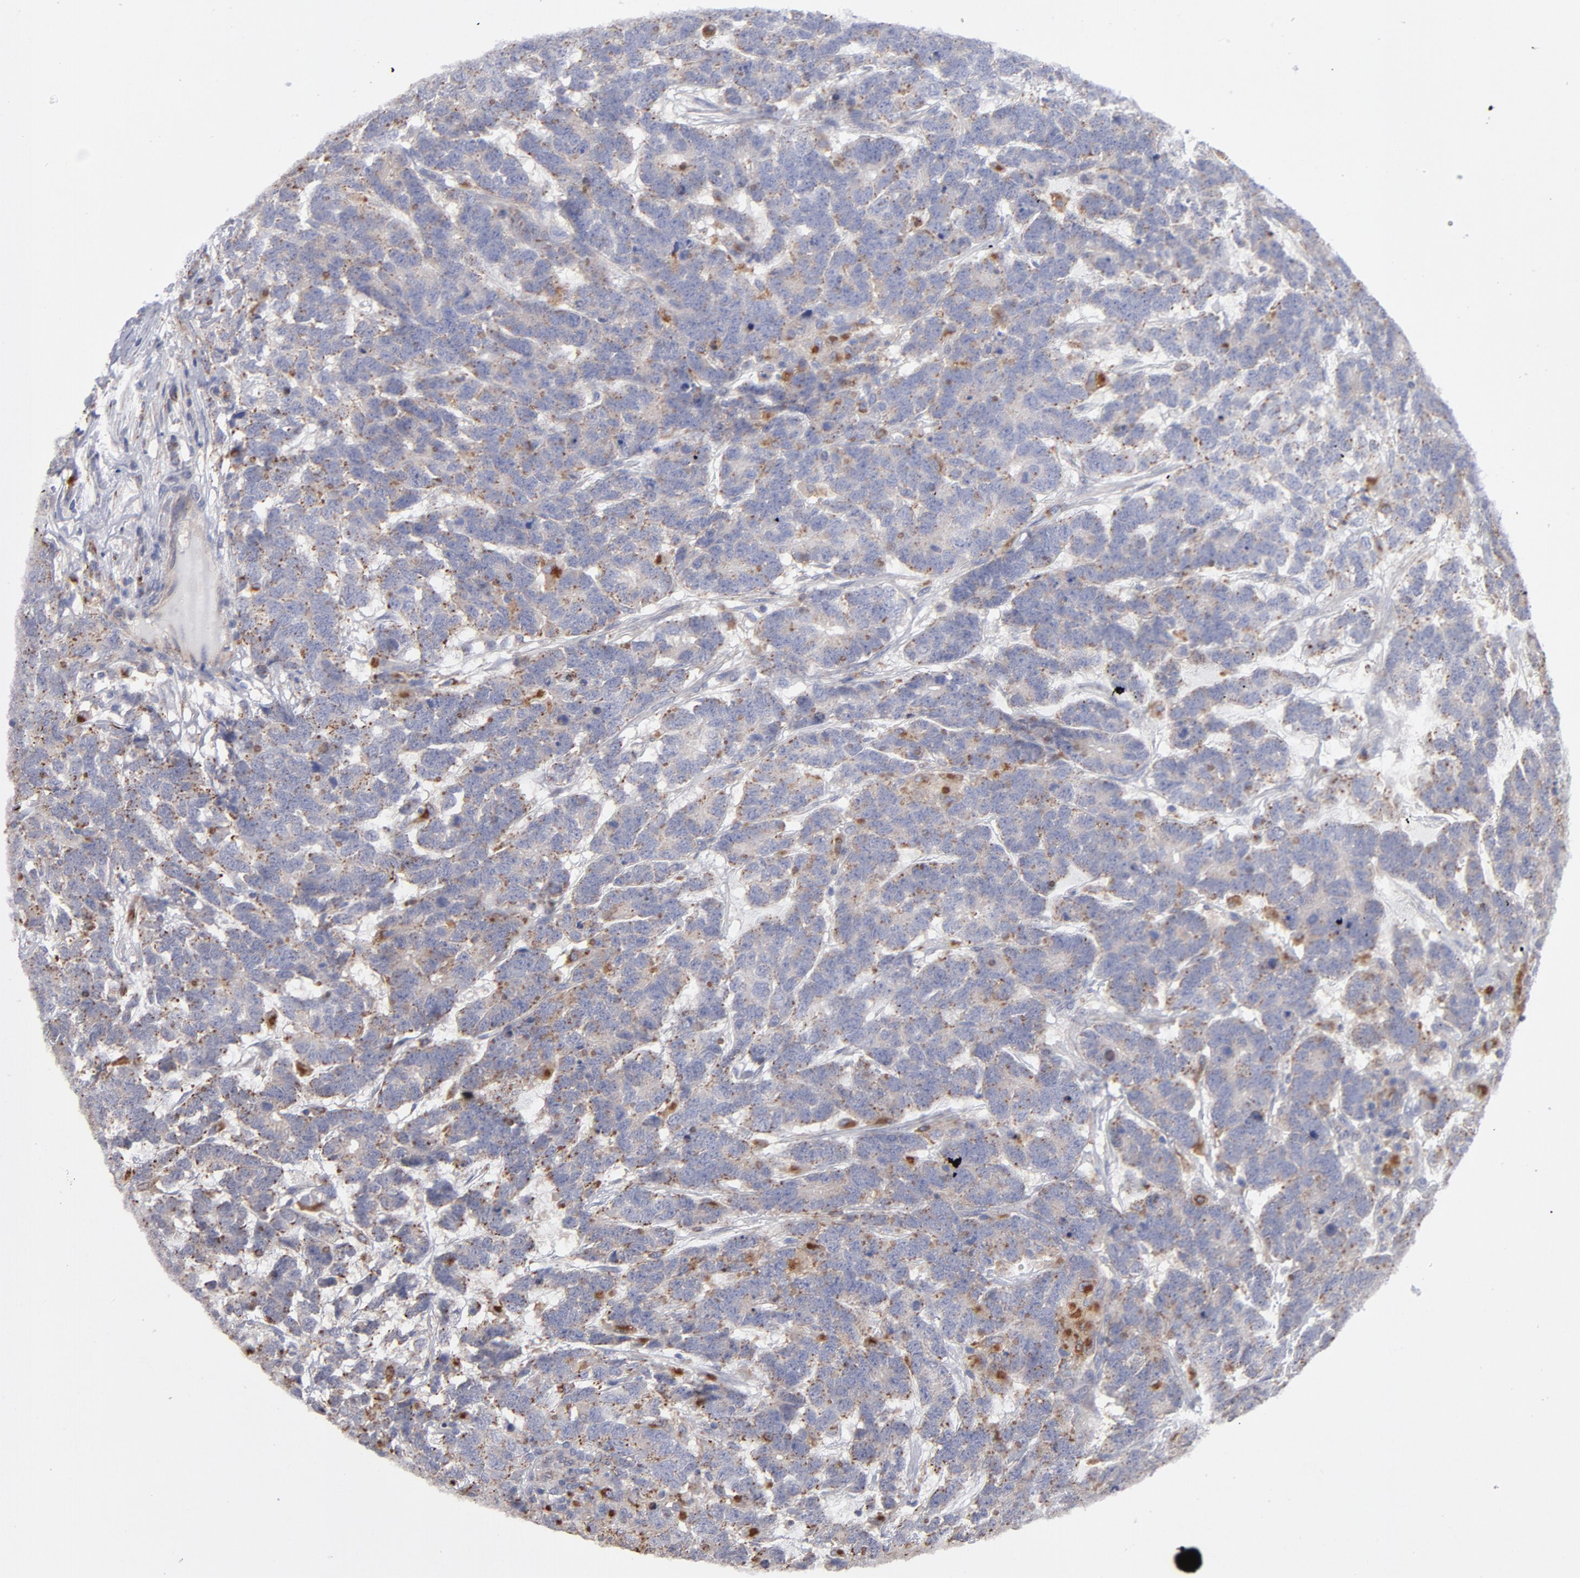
{"staining": {"intensity": "weak", "quantity": ">75%", "location": "cytoplasmic/membranous"}, "tissue": "testis cancer", "cell_type": "Tumor cells", "image_type": "cancer", "snomed": [{"axis": "morphology", "description": "Carcinoma, Embryonal, NOS"}, {"axis": "topography", "description": "Testis"}], "caption": "DAB (3,3'-diaminobenzidine) immunohistochemical staining of human testis embryonal carcinoma displays weak cytoplasmic/membranous protein staining in approximately >75% of tumor cells. Using DAB (brown) and hematoxylin (blue) stains, captured at high magnification using brightfield microscopy.", "gene": "RRAGB", "patient": {"sex": "male", "age": 26}}